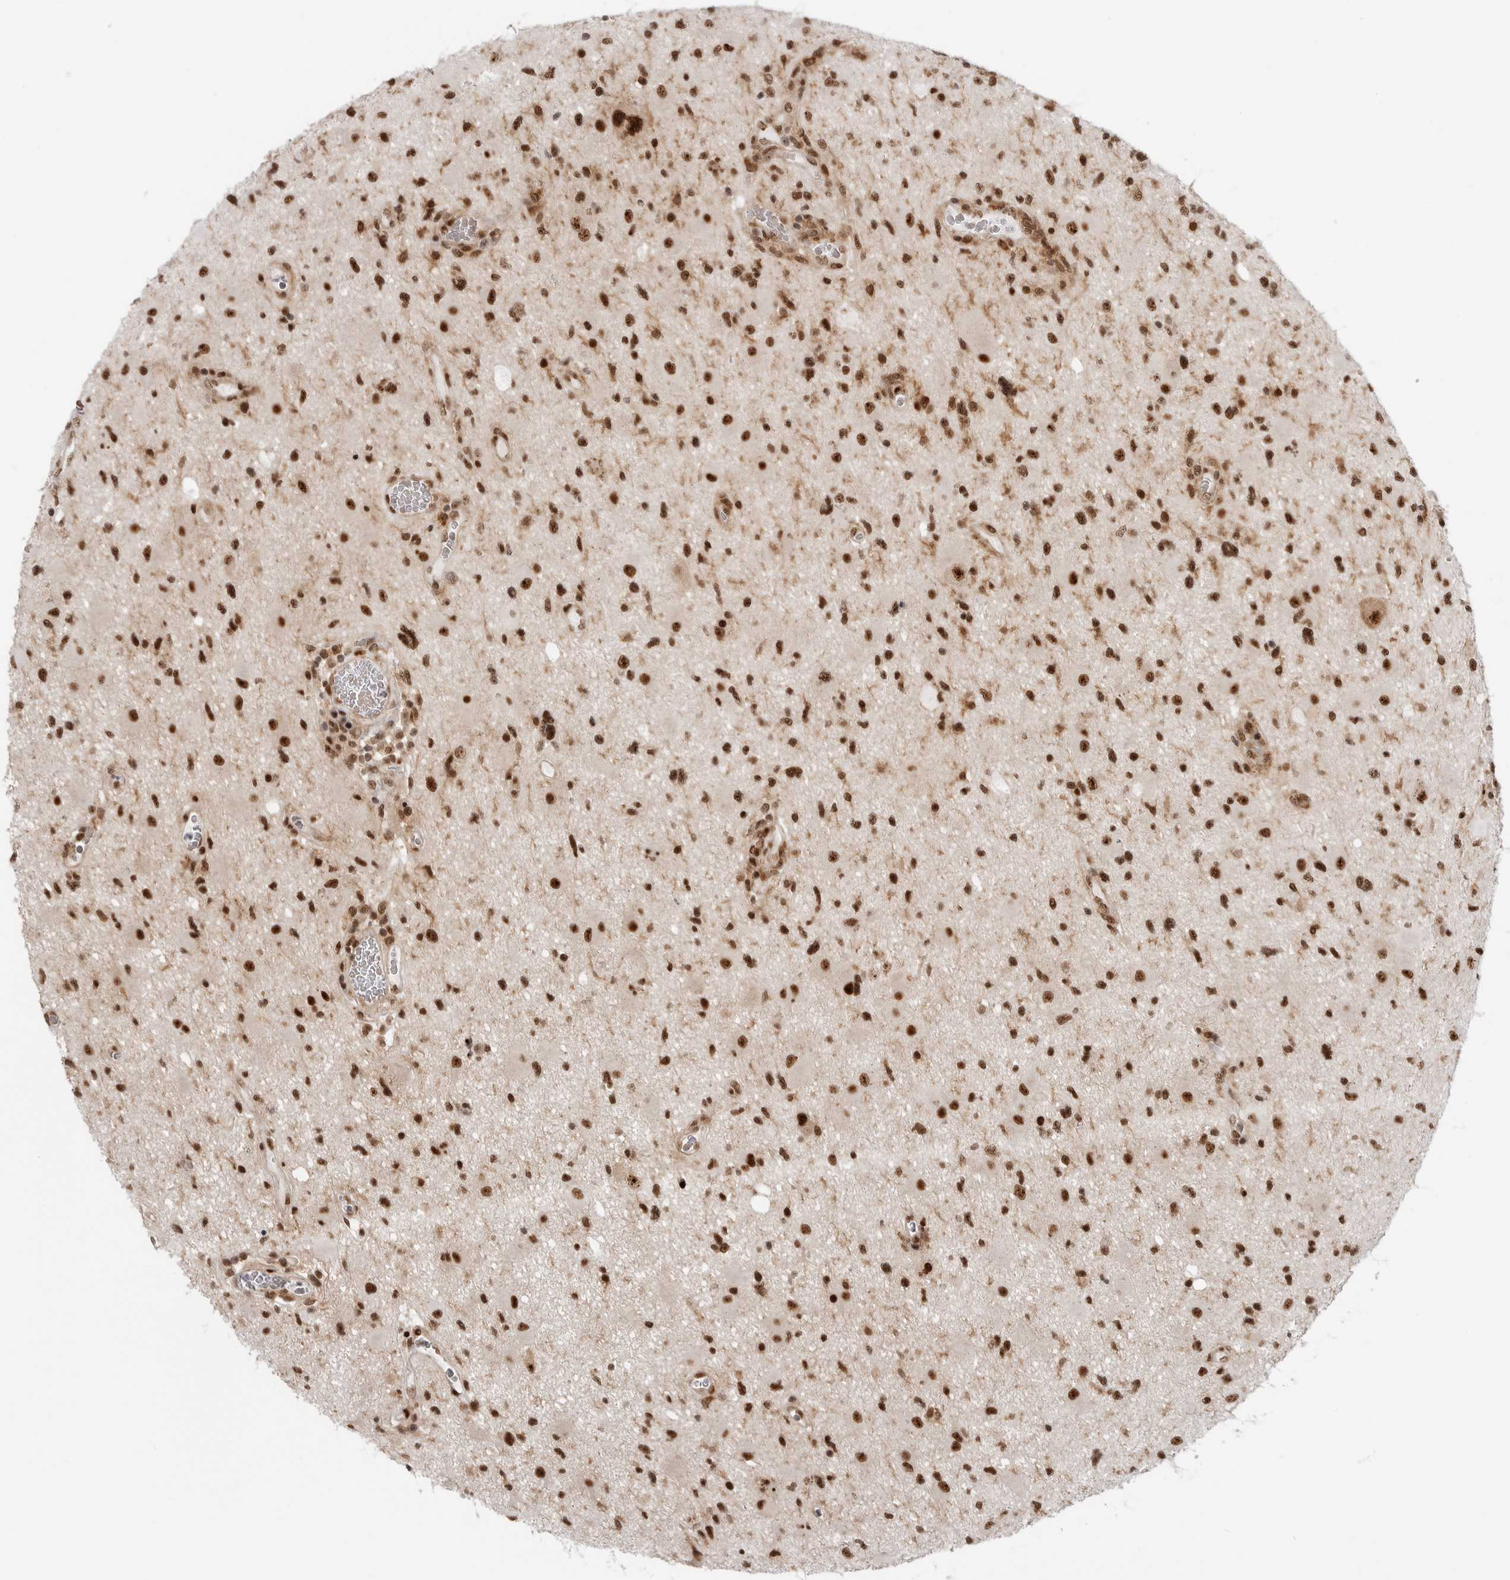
{"staining": {"intensity": "strong", "quantity": ">75%", "location": "nuclear"}, "tissue": "glioma", "cell_type": "Tumor cells", "image_type": "cancer", "snomed": [{"axis": "morphology", "description": "Glioma, malignant, High grade"}, {"axis": "topography", "description": "Brain"}], "caption": "Human glioma stained for a protein (brown) demonstrates strong nuclear positive staining in approximately >75% of tumor cells.", "gene": "GPATCH2", "patient": {"sex": "male", "age": 33}}